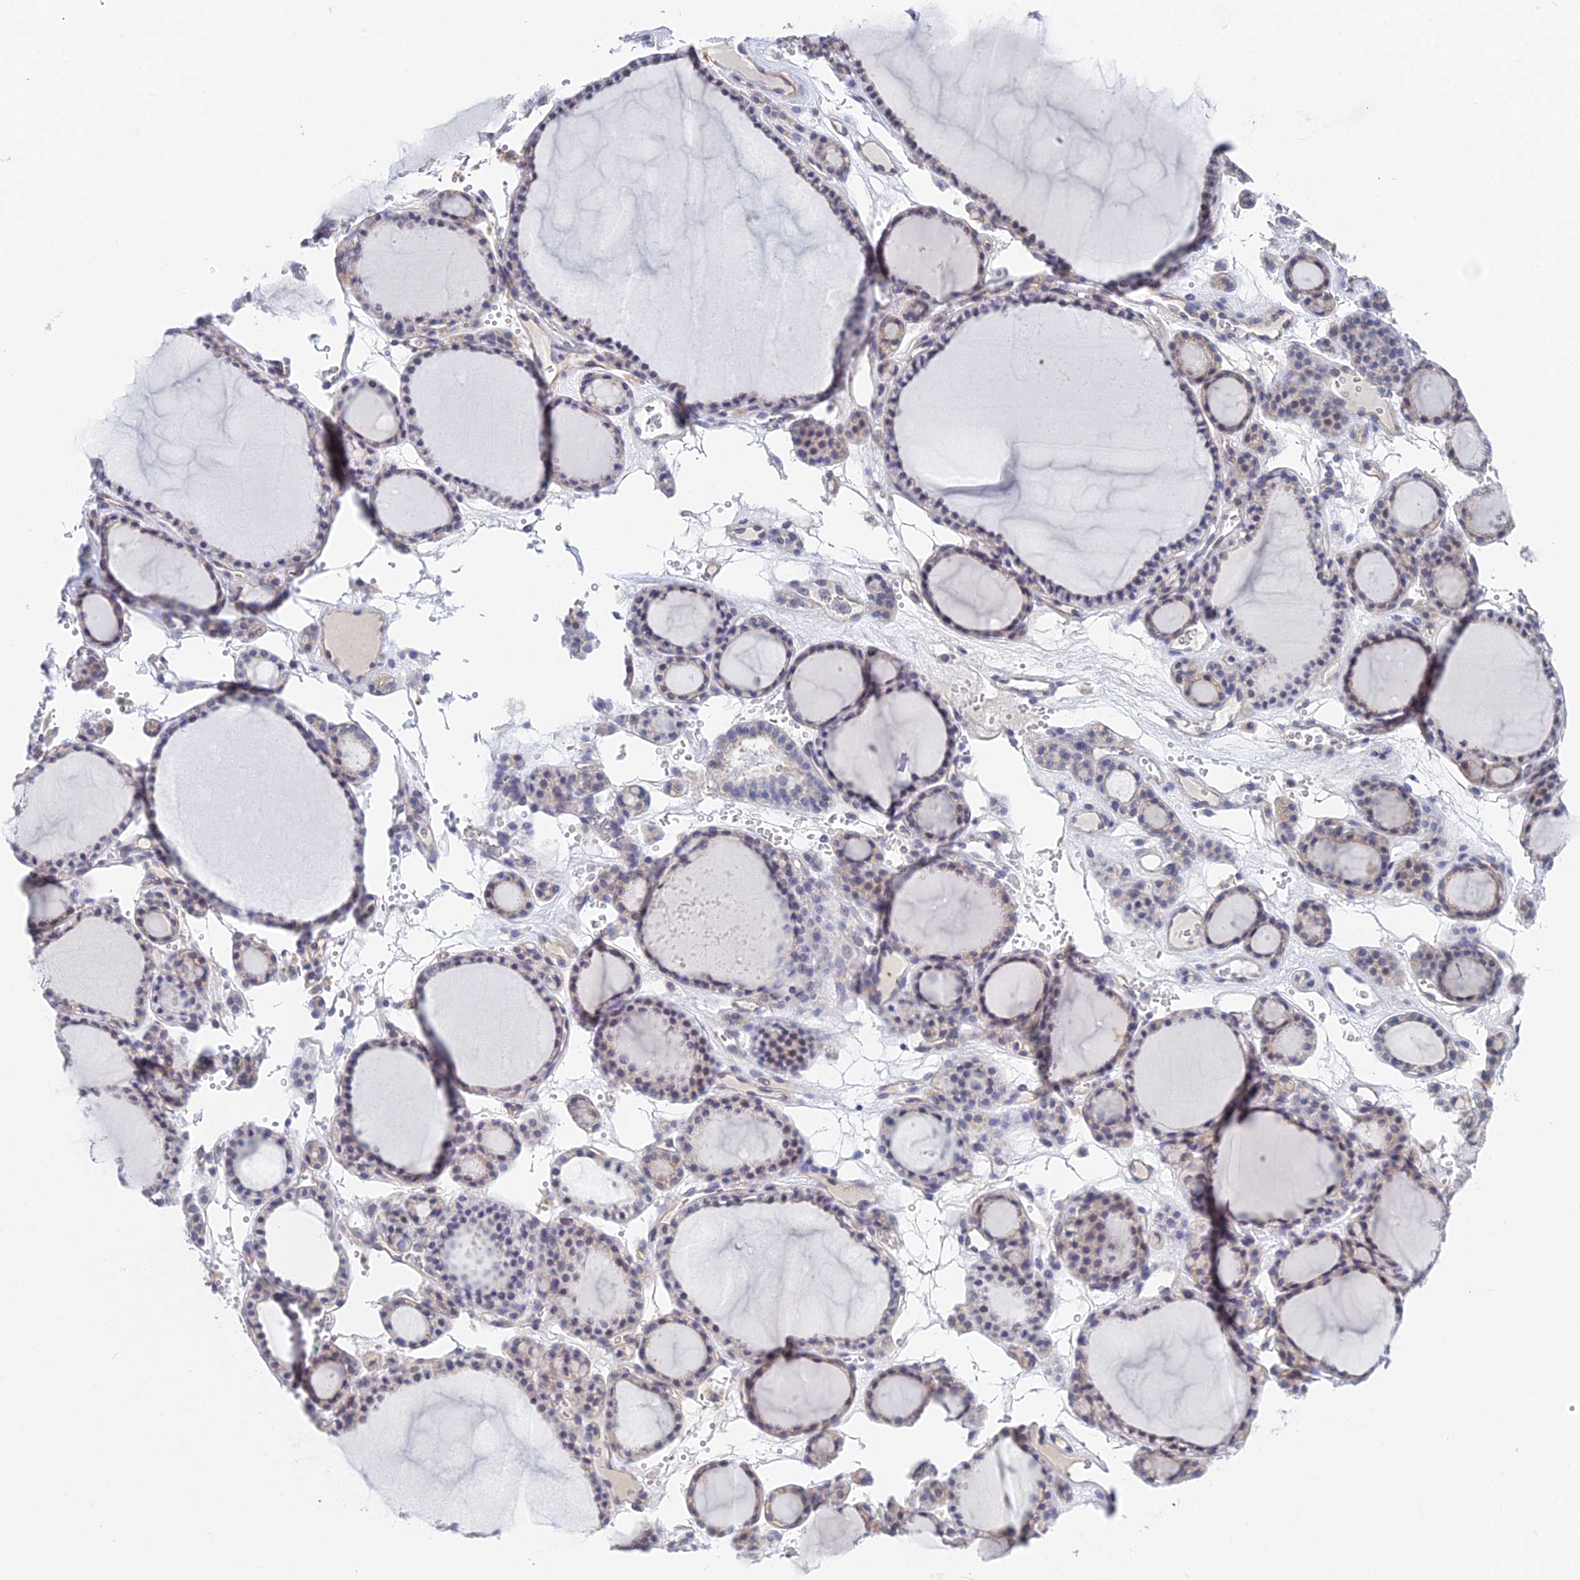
{"staining": {"intensity": "negative", "quantity": "none", "location": "none"}, "tissue": "thyroid gland", "cell_type": "Glandular cells", "image_type": "normal", "snomed": [{"axis": "morphology", "description": "Normal tissue, NOS"}, {"axis": "topography", "description": "Thyroid gland"}], "caption": "Thyroid gland was stained to show a protein in brown. There is no significant expression in glandular cells. (Immunohistochemistry, brightfield microscopy, high magnification).", "gene": "DNAH14", "patient": {"sex": "female", "age": 28}}